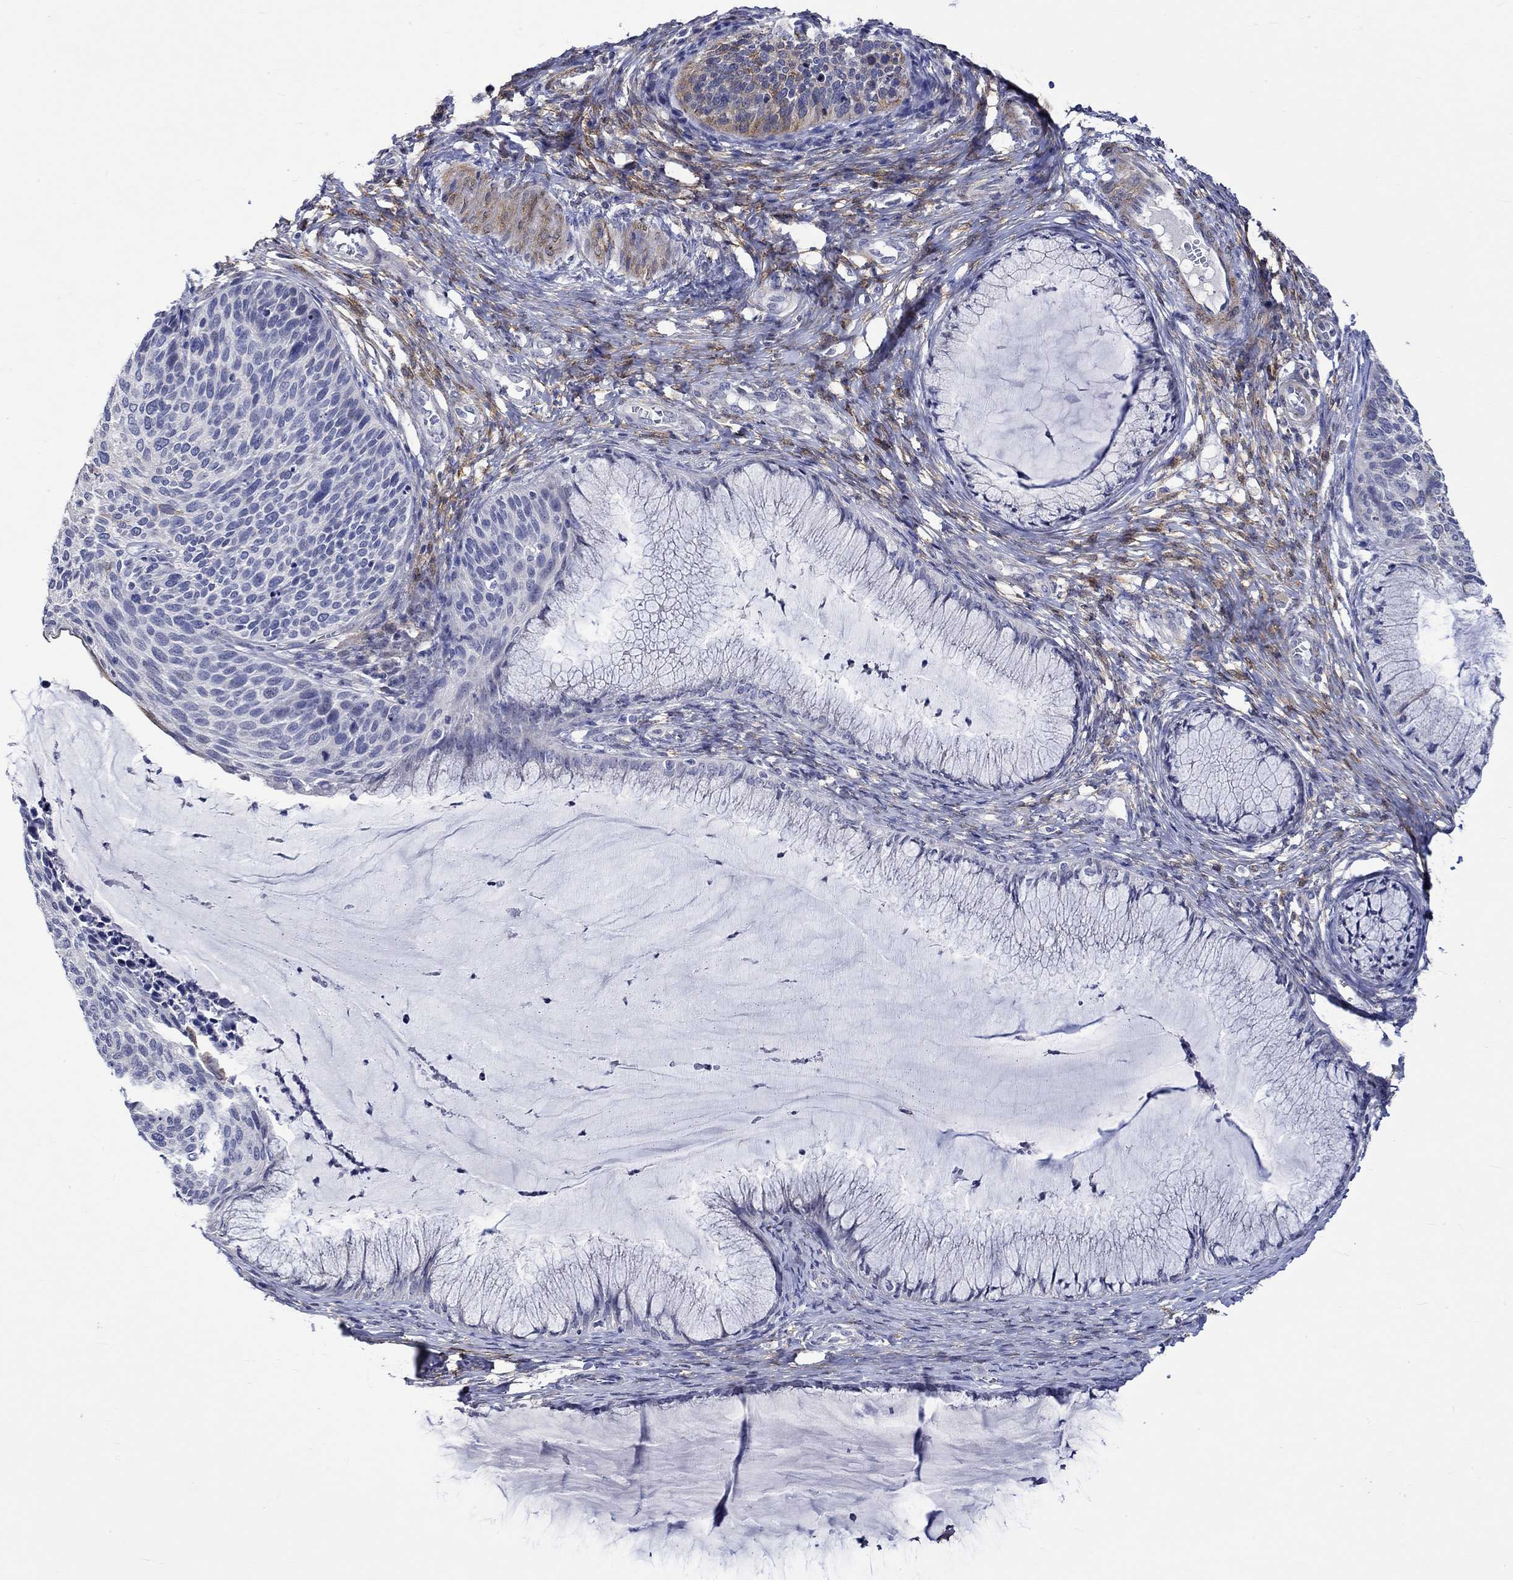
{"staining": {"intensity": "moderate", "quantity": "25%-75%", "location": "cytoplasmic/membranous"}, "tissue": "cervical cancer", "cell_type": "Tumor cells", "image_type": "cancer", "snomed": [{"axis": "morphology", "description": "Squamous cell carcinoma, NOS"}, {"axis": "topography", "description": "Cervix"}], "caption": "Approximately 25%-75% of tumor cells in human cervical cancer demonstrate moderate cytoplasmic/membranous protein expression as visualized by brown immunohistochemical staining.", "gene": "CRYAB", "patient": {"sex": "female", "age": 36}}